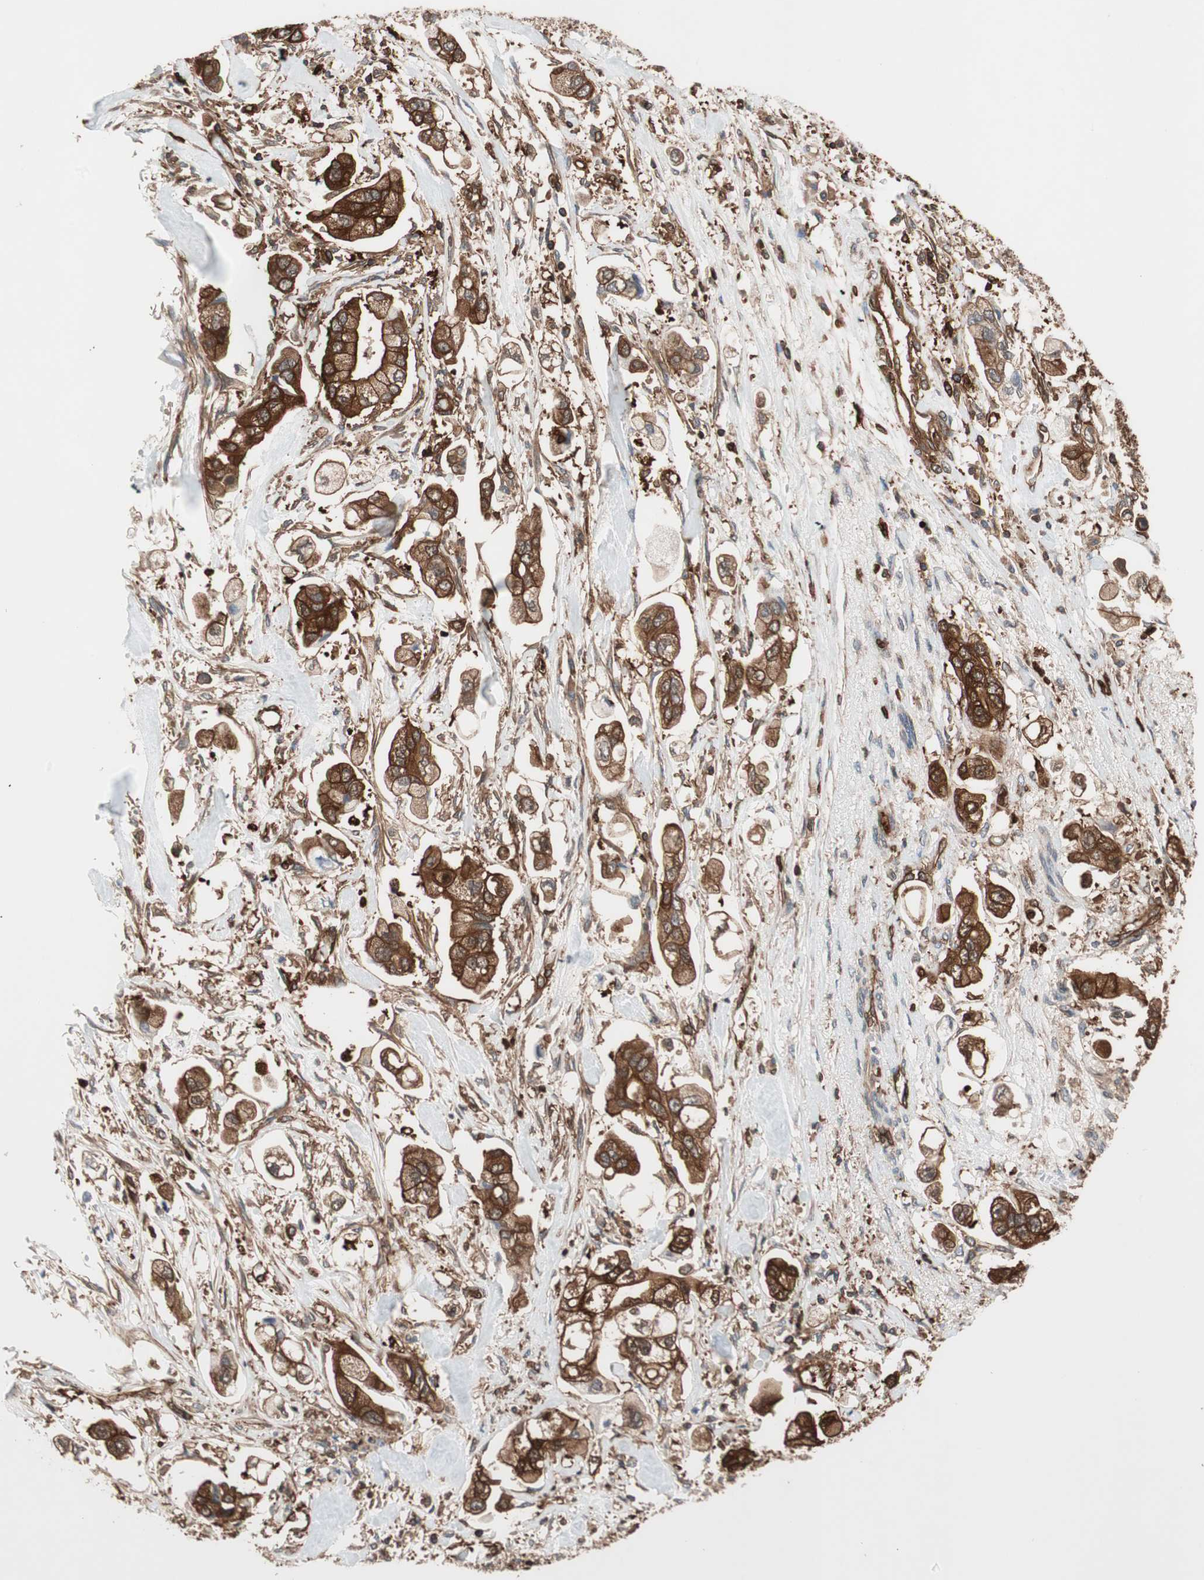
{"staining": {"intensity": "strong", "quantity": "25%-75%", "location": "cytoplasmic/membranous"}, "tissue": "stomach cancer", "cell_type": "Tumor cells", "image_type": "cancer", "snomed": [{"axis": "morphology", "description": "Adenocarcinoma, NOS"}, {"axis": "topography", "description": "Stomach"}], "caption": "Approximately 25%-75% of tumor cells in adenocarcinoma (stomach) display strong cytoplasmic/membranous protein staining as visualized by brown immunohistochemical staining.", "gene": "VASP", "patient": {"sex": "male", "age": 62}}